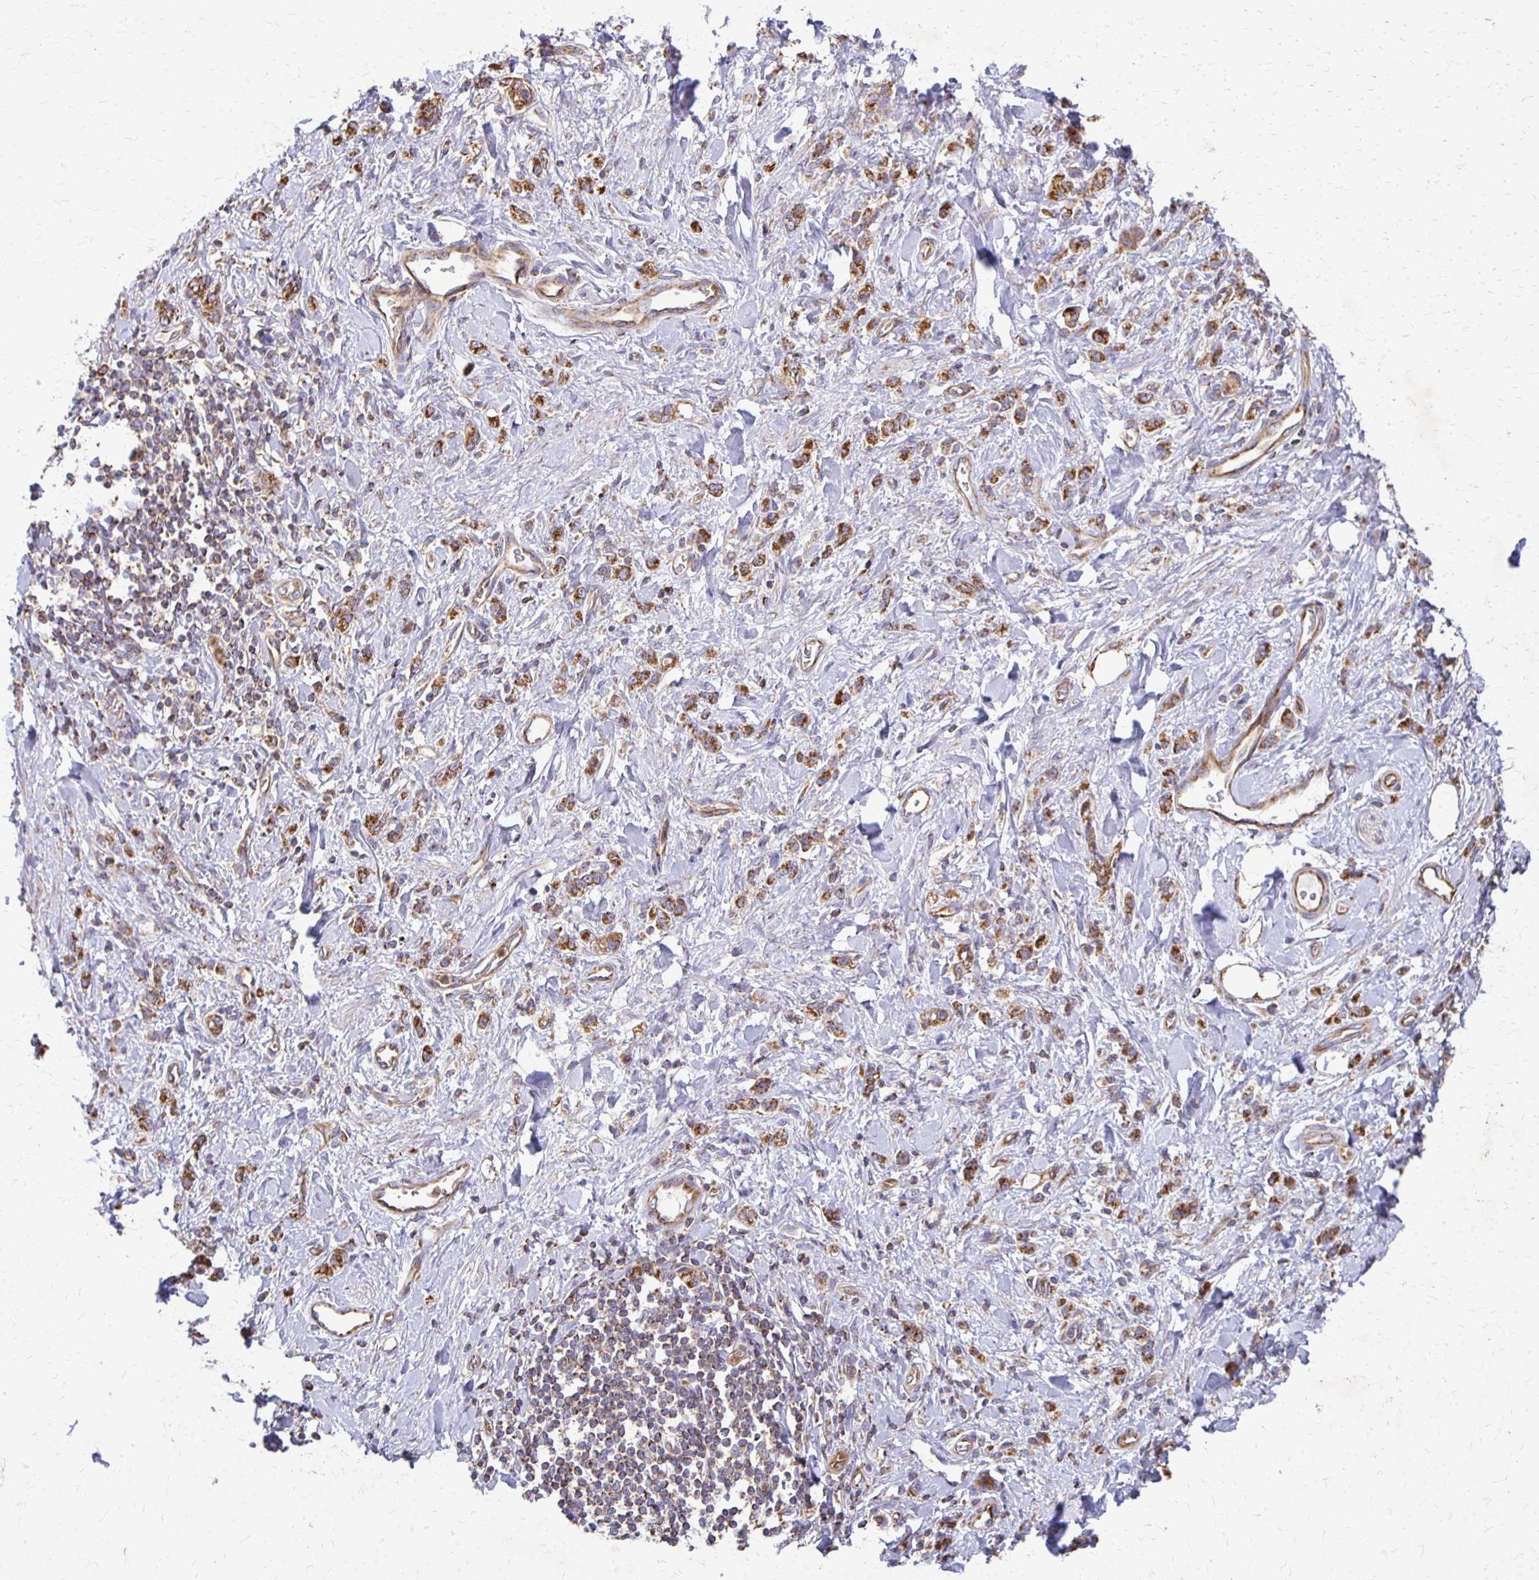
{"staining": {"intensity": "moderate", "quantity": ">75%", "location": "cytoplasmic/membranous"}, "tissue": "stomach cancer", "cell_type": "Tumor cells", "image_type": "cancer", "snomed": [{"axis": "morphology", "description": "Adenocarcinoma, NOS"}, {"axis": "topography", "description": "Stomach"}], "caption": "Stomach adenocarcinoma stained with immunohistochemistry shows moderate cytoplasmic/membranous expression in approximately >75% of tumor cells.", "gene": "EIF4EBP2", "patient": {"sex": "male", "age": 77}}